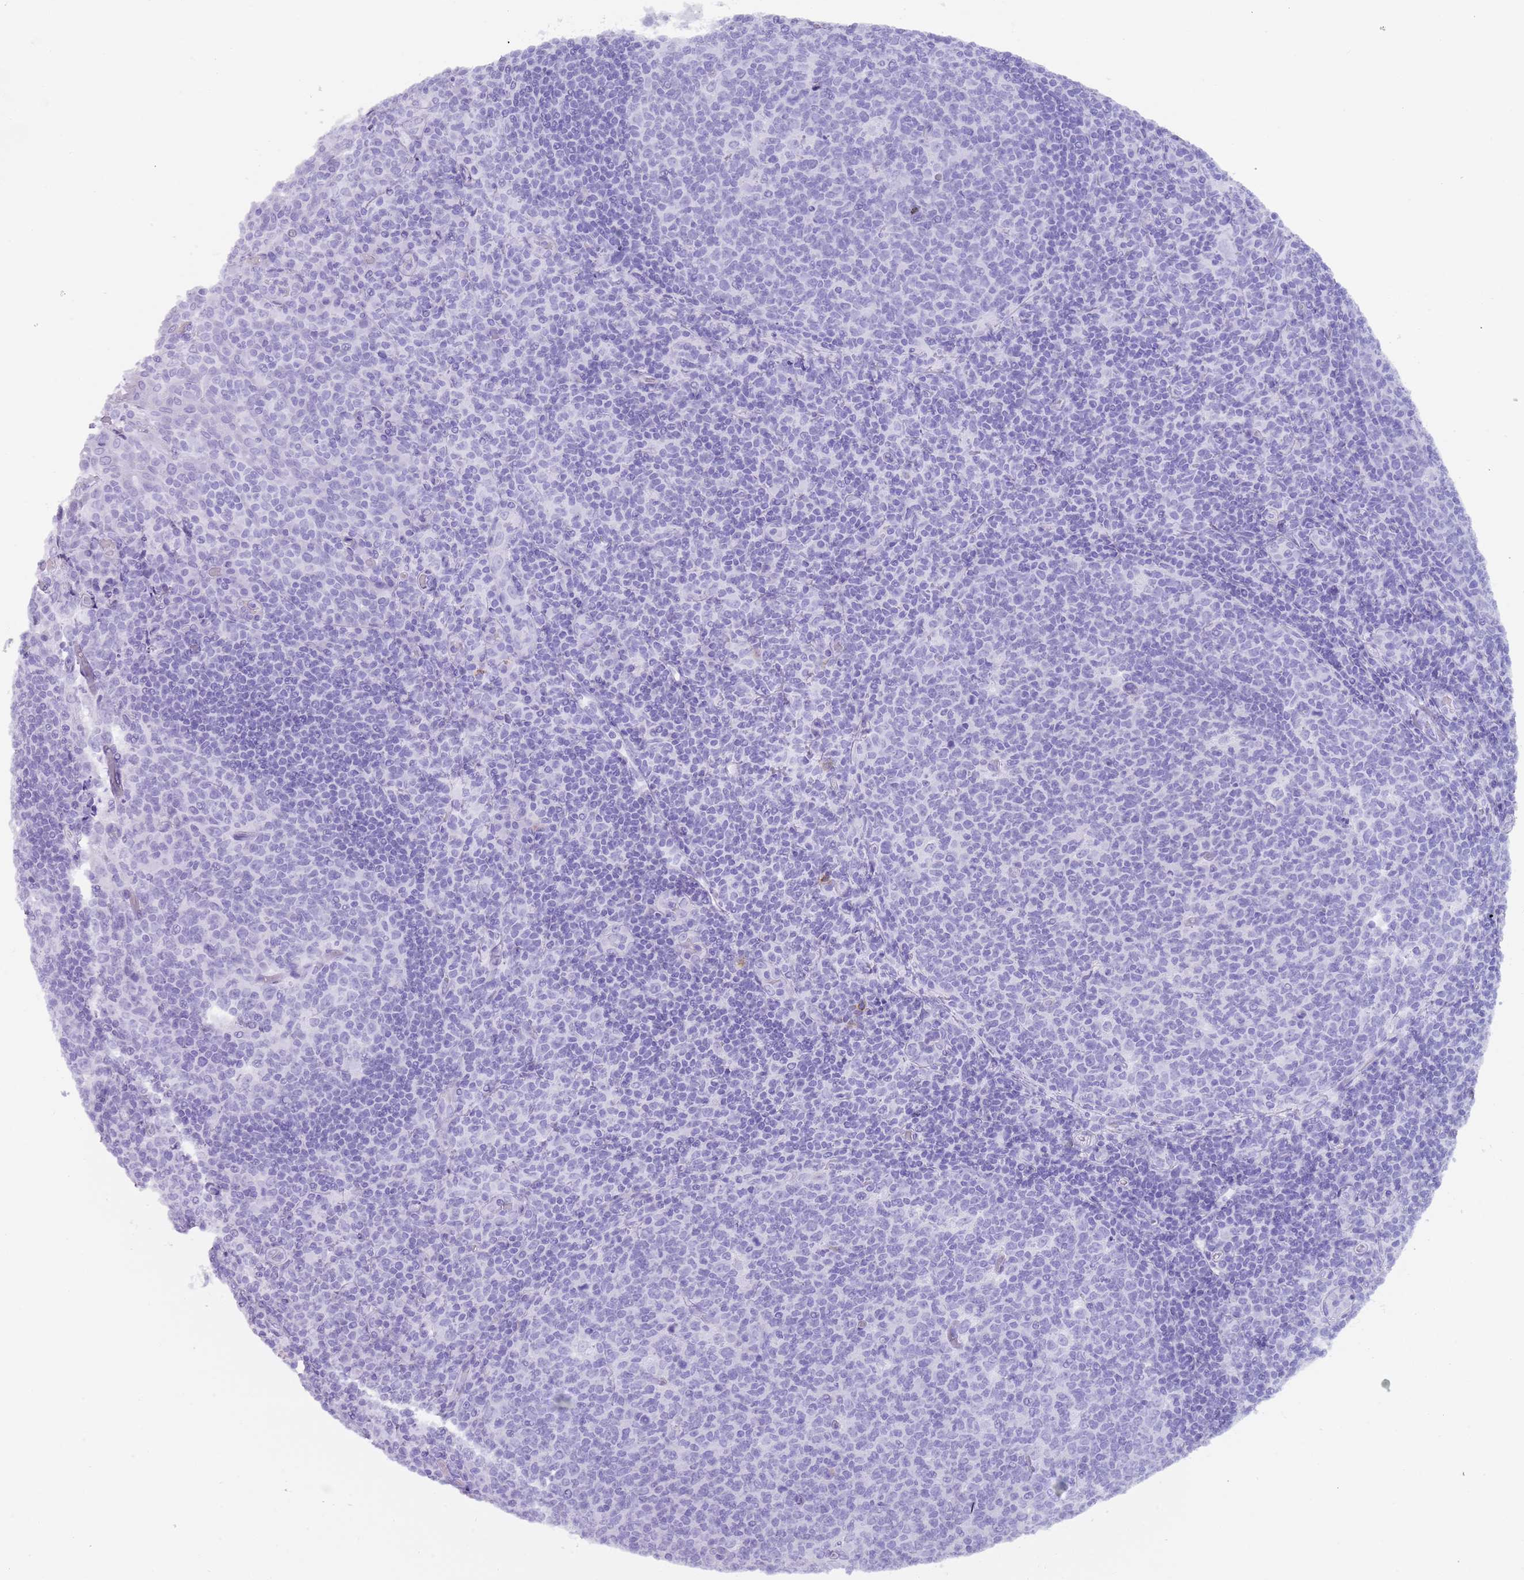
{"staining": {"intensity": "negative", "quantity": "none", "location": "none"}, "tissue": "tonsil", "cell_type": "Germinal center cells", "image_type": "normal", "snomed": [{"axis": "morphology", "description": "Normal tissue, NOS"}, {"axis": "topography", "description": "Tonsil"}], "caption": "Tonsil was stained to show a protein in brown. There is no significant expression in germinal center cells. (DAB (3,3'-diaminobenzidine) IHC with hematoxylin counter stain).", "gene": "MYADML2", "patient": {"sex": "female", "age": 19}}